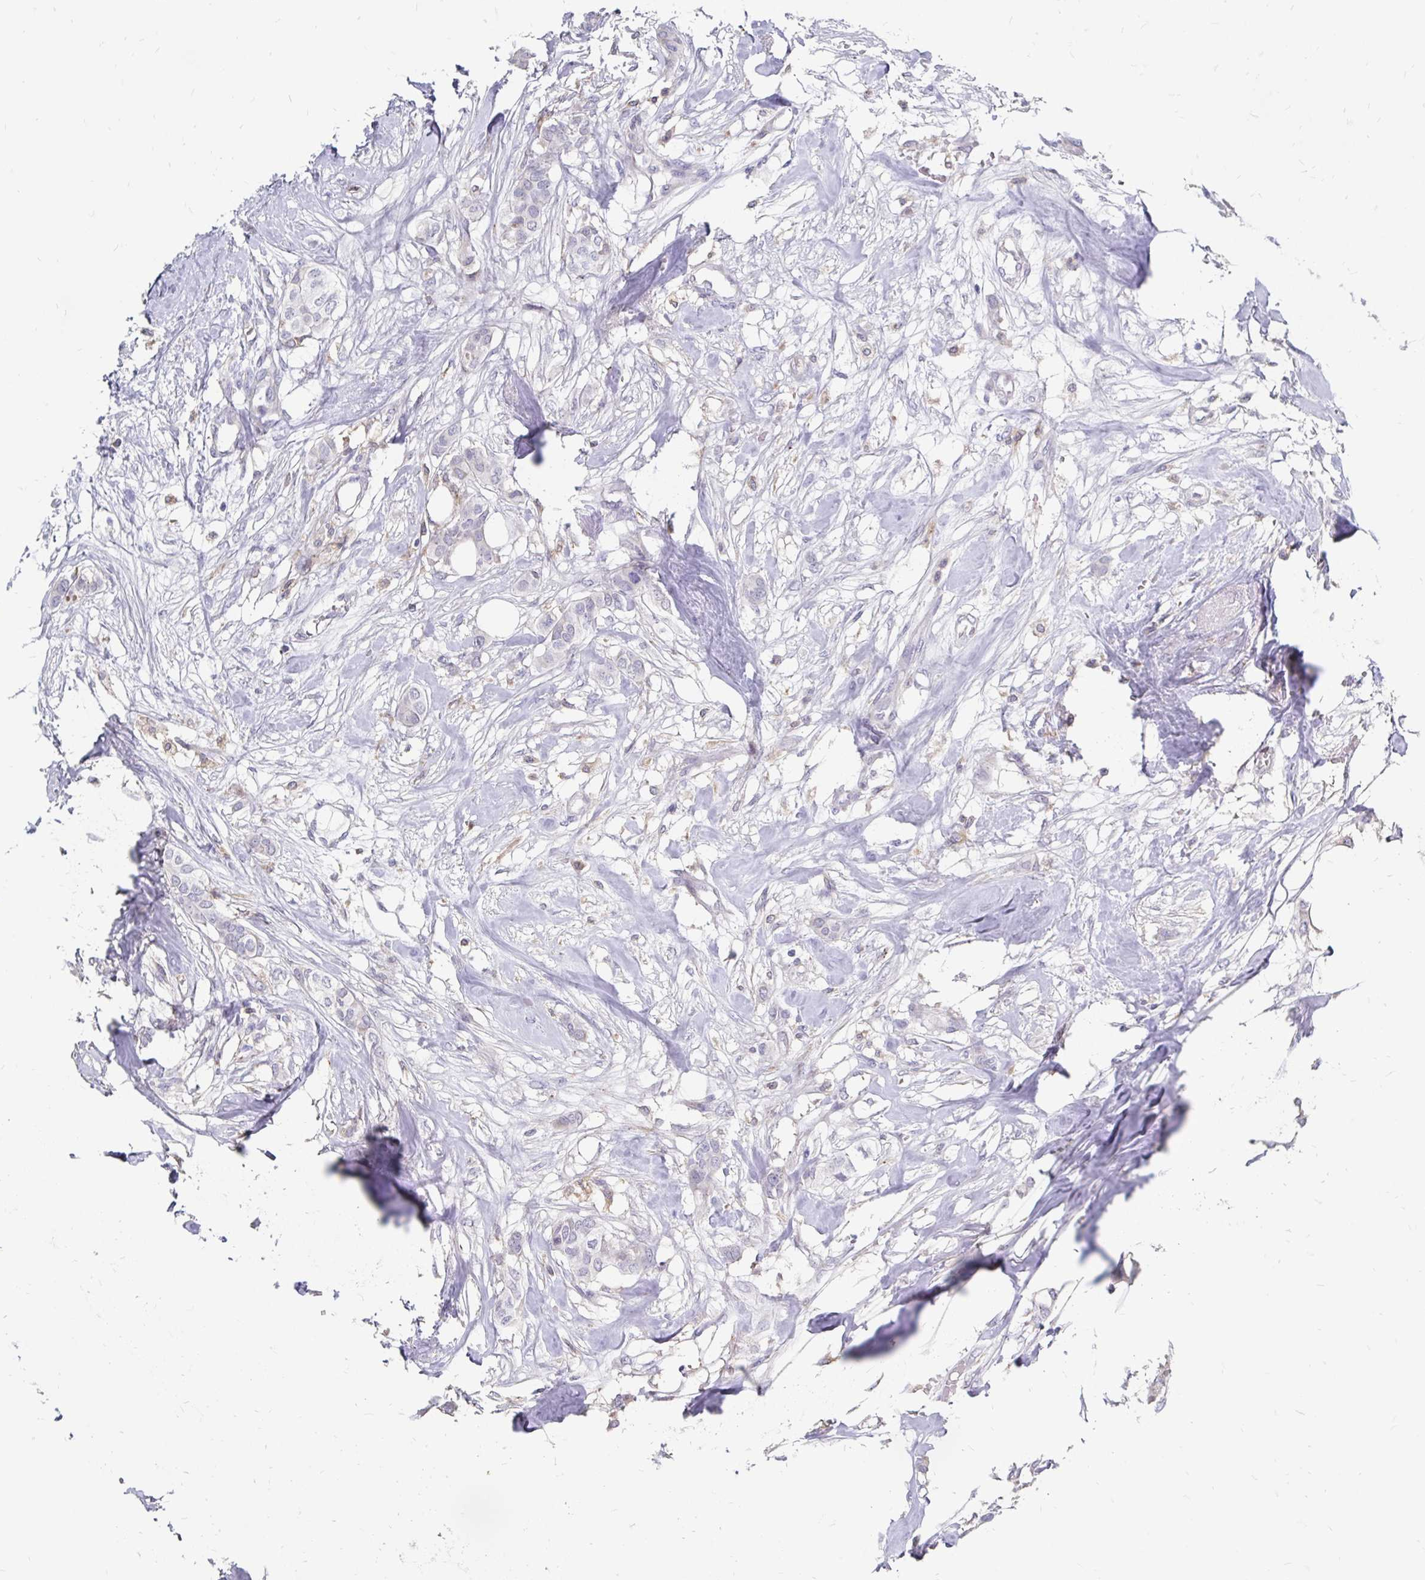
{"staining": {"intensity": "negative", "quantity": "none", "location": "none"}, "tissue": "breast cancer", "cell_type": "Tumor cells", "image_type": "cancer", "snomed": [{"axis": "morphology", "description": "Duct carcinoma"}, {"axis": "topography", "description": "Breast"}], "caption": "IHC image of neoplastic tissue: human breast infiltrating ductal carcinoma stained with DAB exhibits no significant protein positivity in tumor cells. (Stains: DAB (3,3'-diaminobenzidine) immunohistochemistry (IHC) with hematoxylin counter stain, Microscopy: brightfield microscopy at high magnification).", "gene": "CDKL1", "patient": {"sex": "female", "age": 62}}